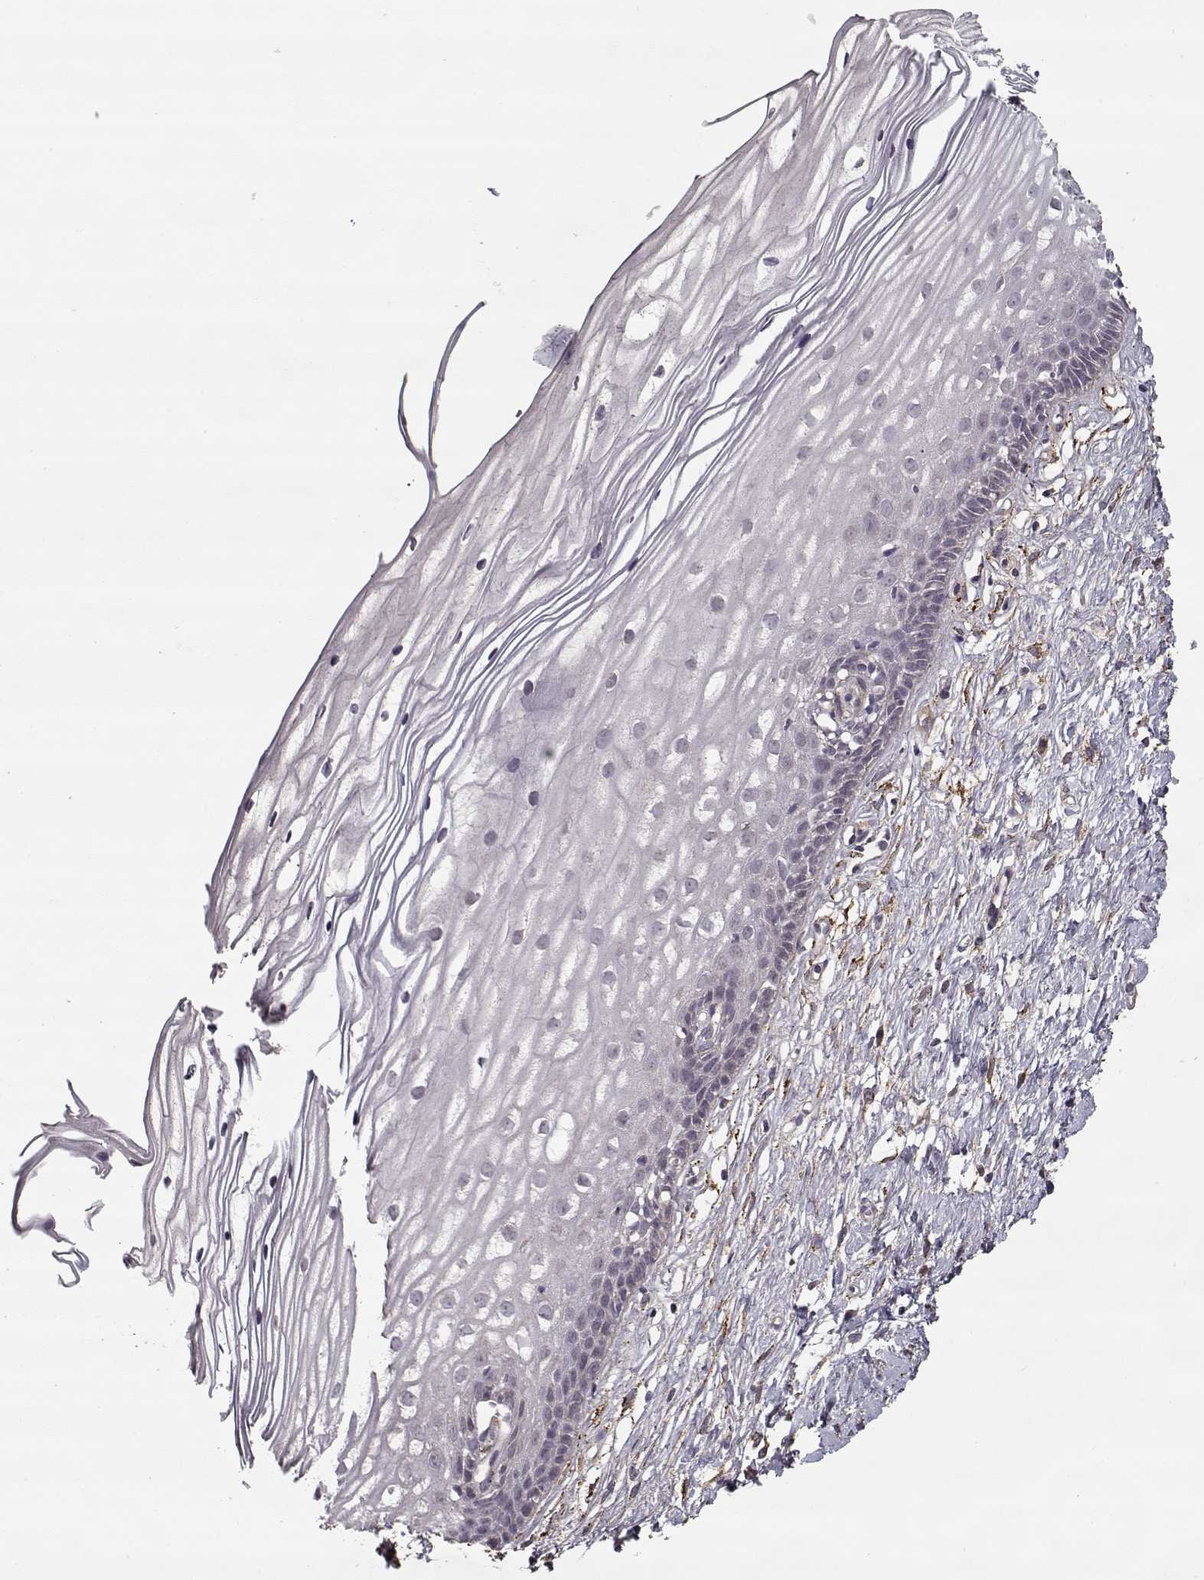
{"staining": {"intensity": "negative", "quantity": "none", "location": "none"}, "tissue": "cervix", "cell_type": "Glandular cells", "image_type": "normal", "snomed": [{"axis": "morphology", "description": "Normal tissue, NOS"}, {"axis": "topography", "description": "Cervix"}], "caption": "This is an IHC photomicrograph of normal human cervix. There is no expression in glandular cells.", "gene": "LAMA2", "patient": {"sex": "female", "age": 40}}